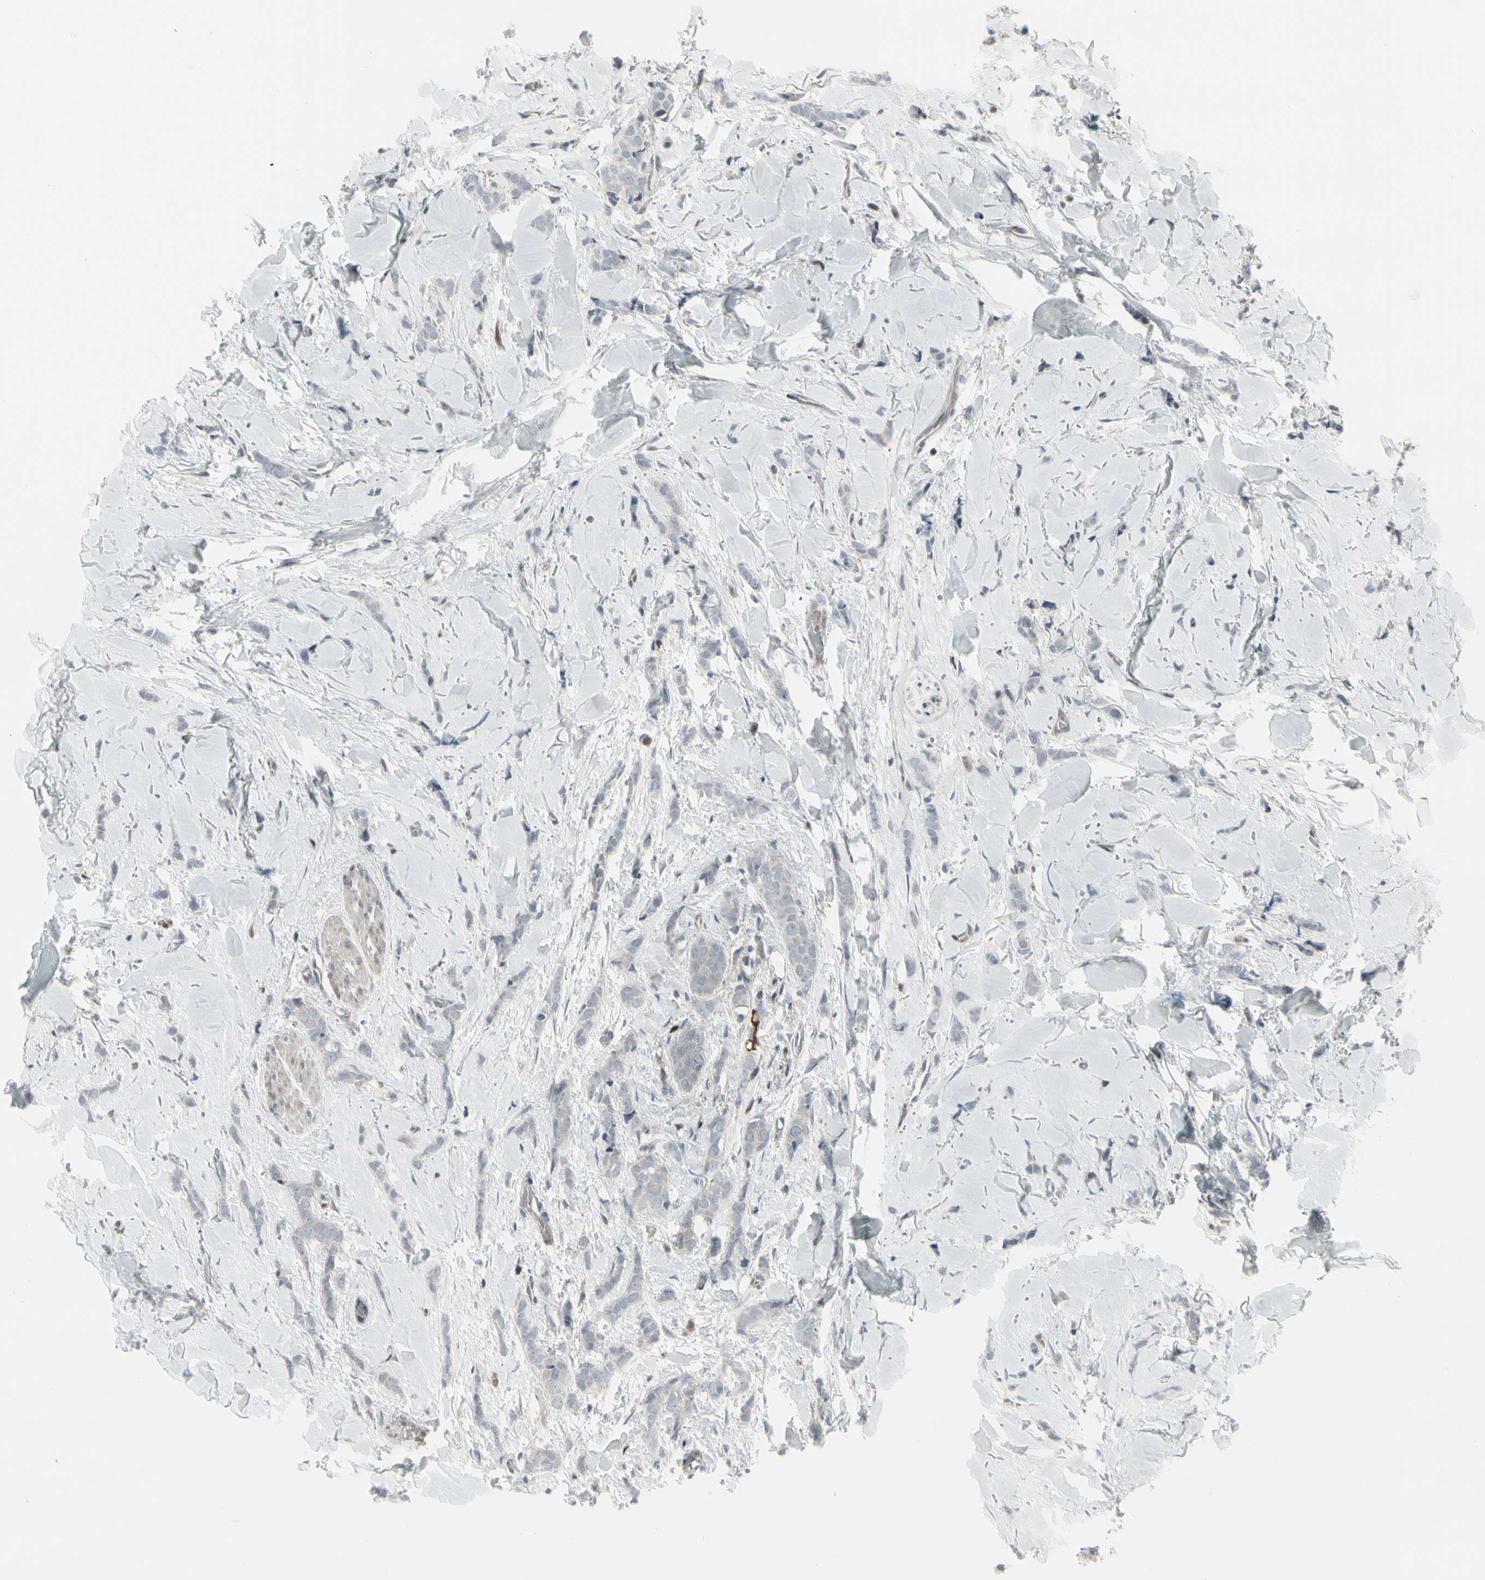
{"staining": {"intensity": "negative", "quantity": "none", "location": "none"}, "tissue": "breast cancer", "cell_type": "Tumor cells", "image_type": "cancer", "snomed": [{"axis": "morphology", "description": "Lobular carcinoma"}, {"axis": "topography", "description": "Skin"}, {"axis": "topography", "description": "Breast"}], "caption": "Tumor cells show no significant expression in breast cancer (lobular carcinoma). (DAB (3,3'-diaminobenzidine) immunohistochemistry (IHC) visualized using brightfield microscopy, high magnification).", "gene": "IGFBP6", "patient": {"sex": "female", "age": 46}}